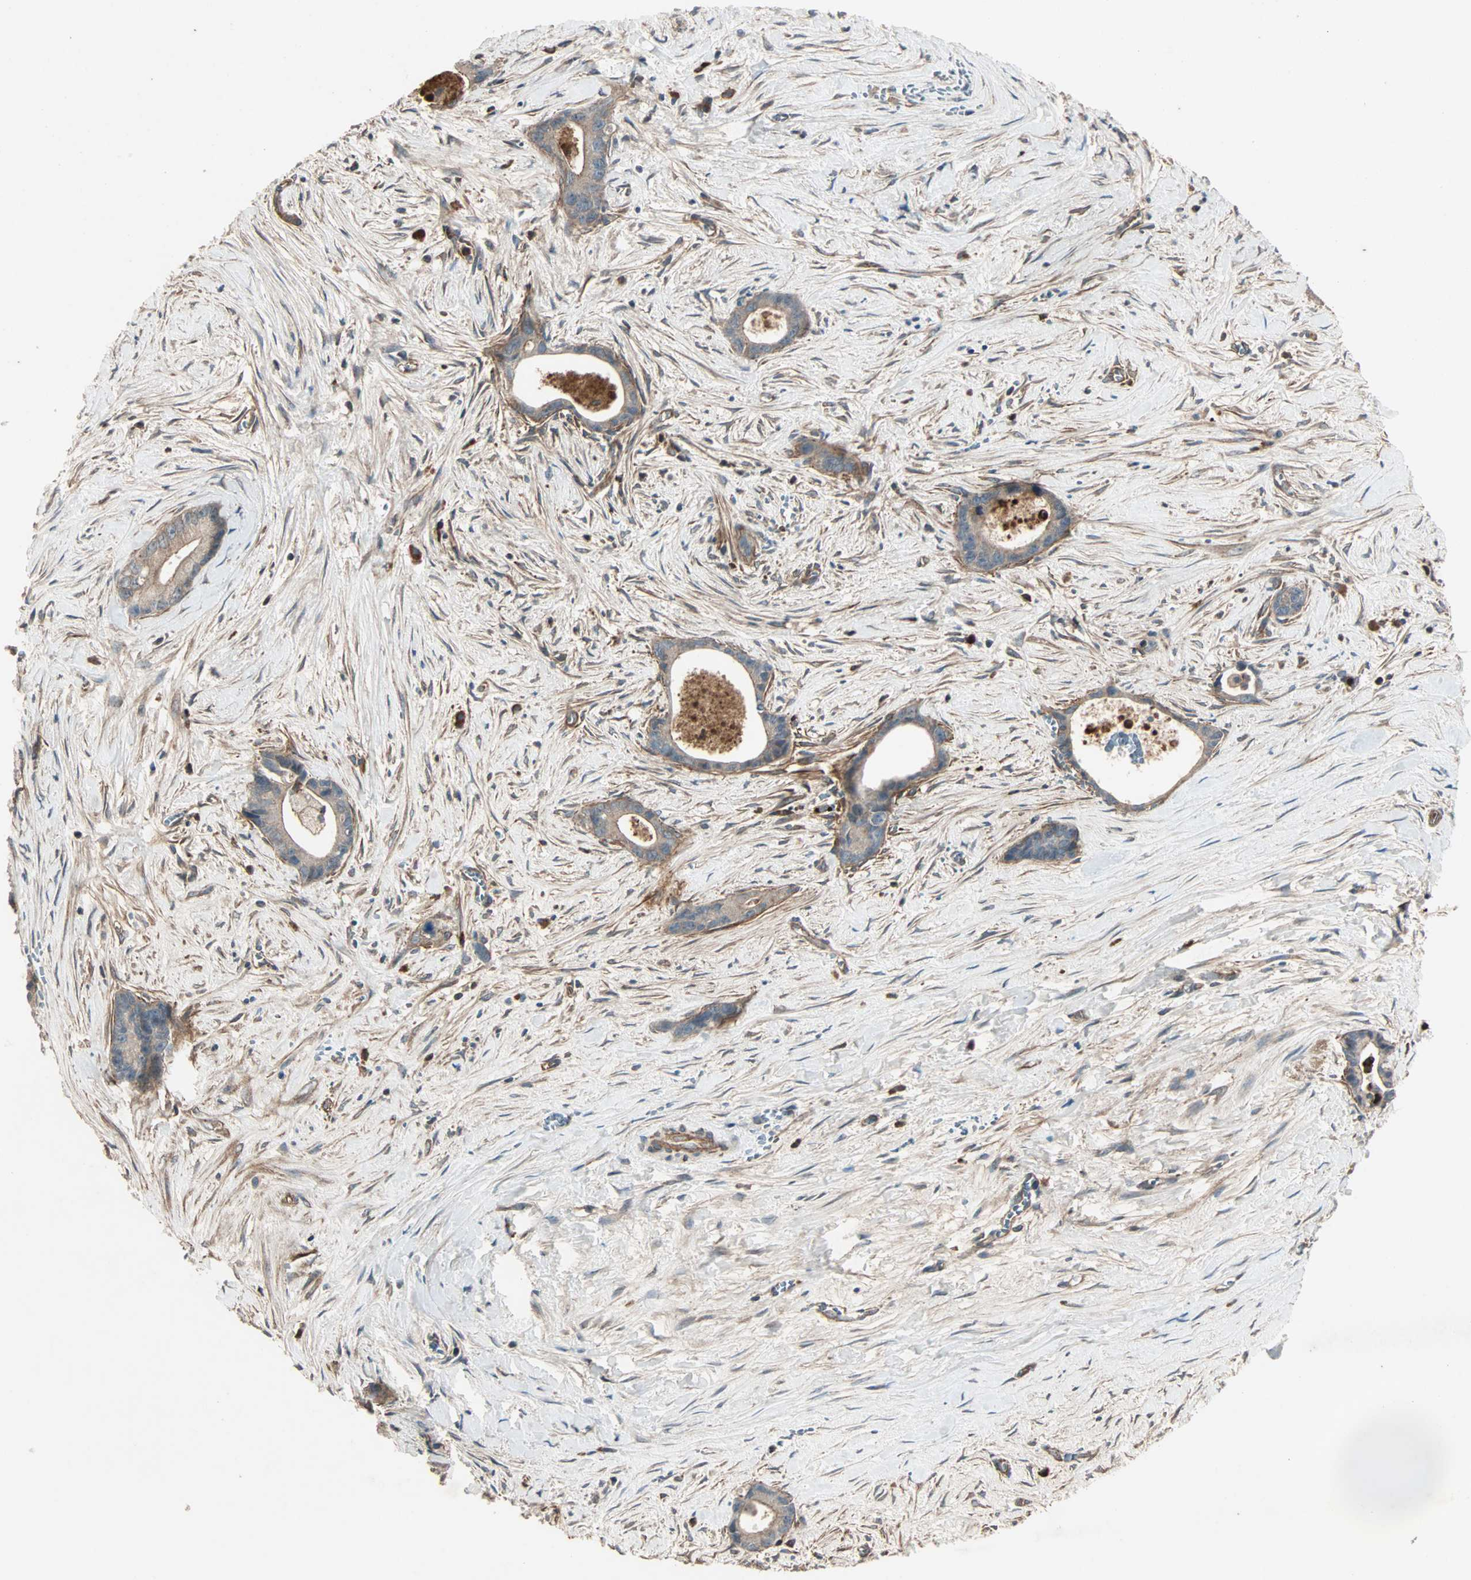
{"staining": {"intensity": "weak", "quantity": ">75%", "location": "cytoplasmic/membranous"}, "tissue": "liver cancer", "cell_type": "Tumor cells", "image_type": "cancer", "snomed": [{"axis": "morphology", "description": "Cholangiocarcinoma"}, {"axis": "topography", "description": "Liver"}], "caption": "Protein staining of liver cancer tissue displays weak cytoplasmic/membranous staining in approximately >75% of tumor cells.", "gene": "GCK", "patient": {"sex": "female", "age": 55}}